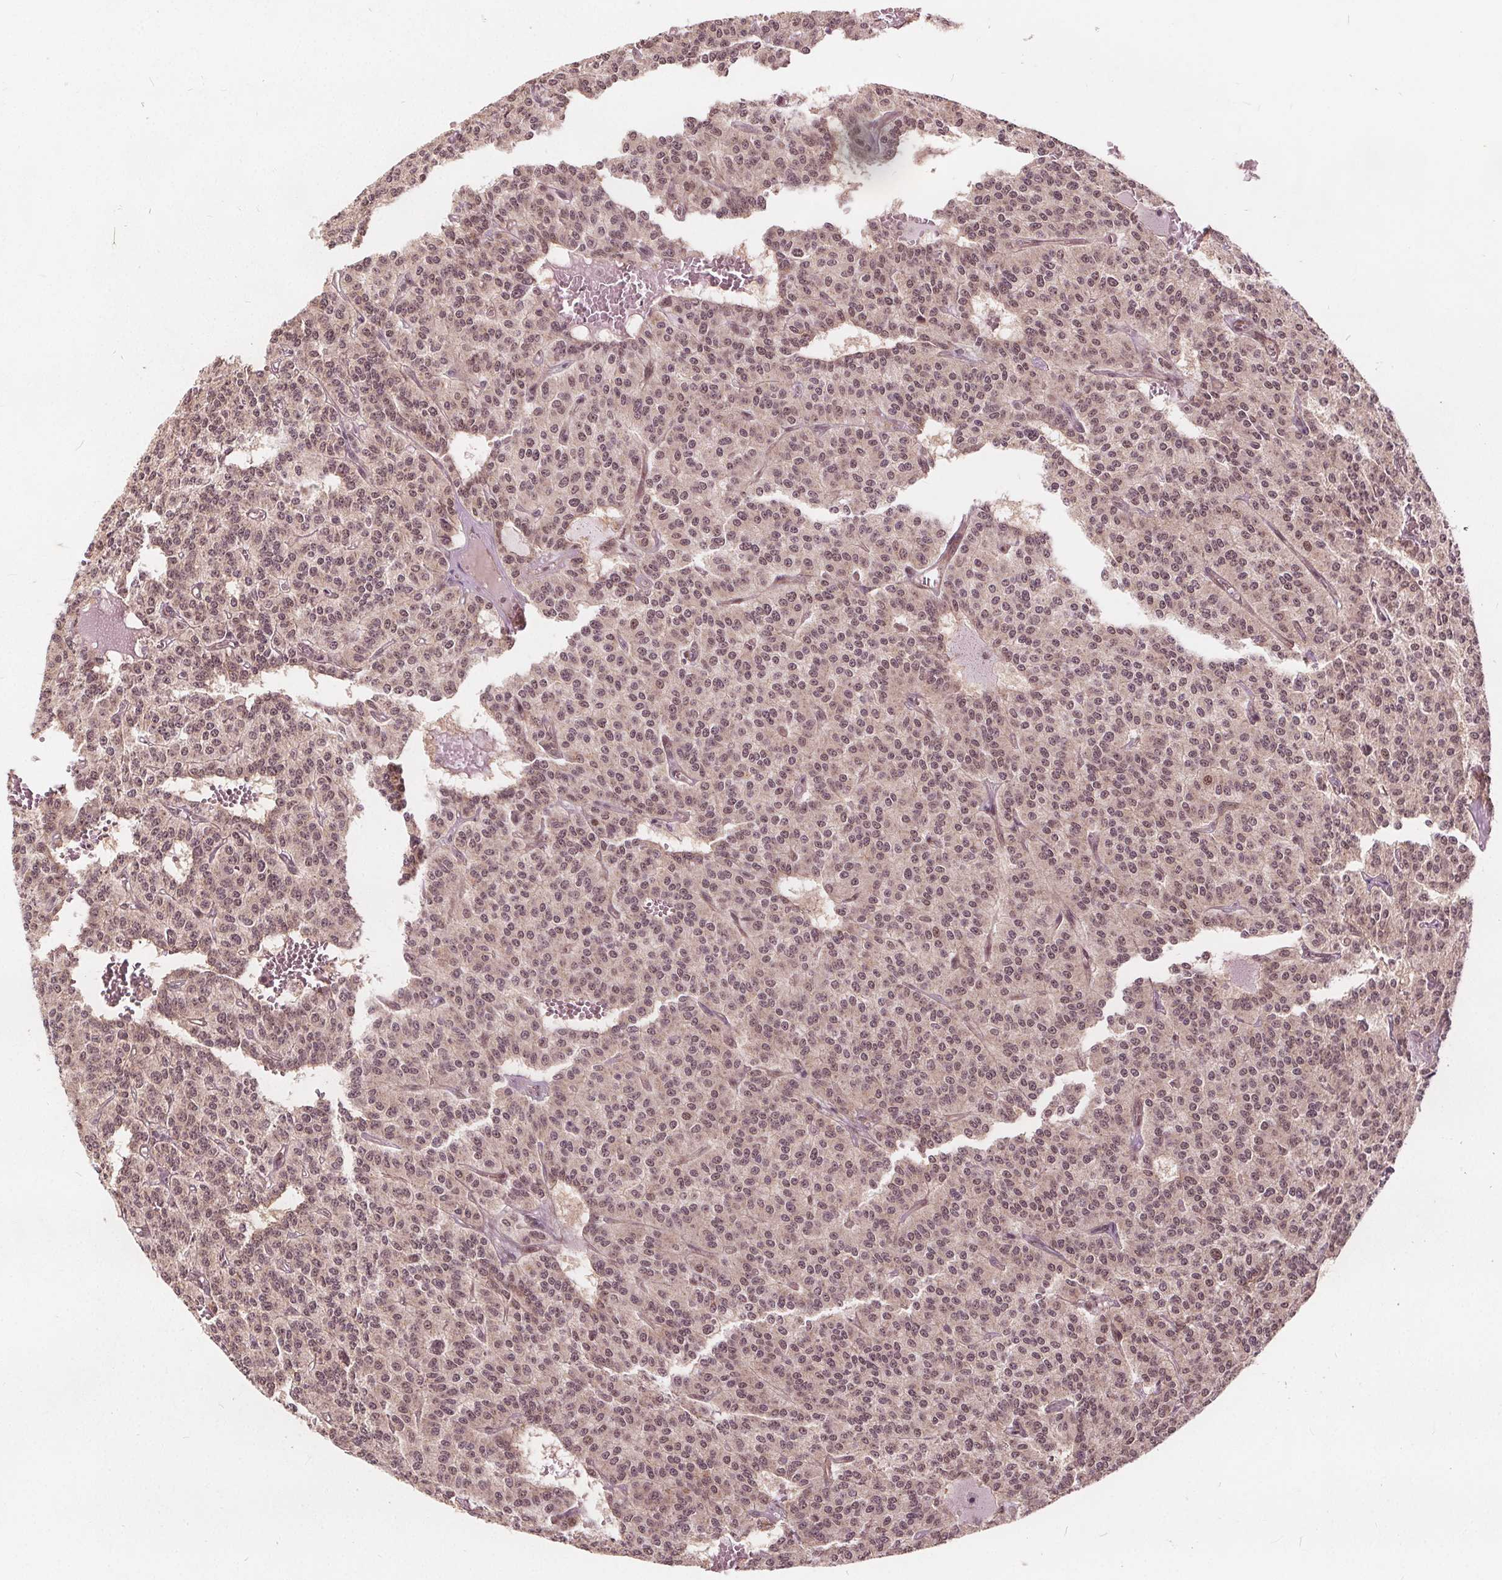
{"staining": {"intensity": "moderate", "quantity": ">75%", "location": "nuclear"}, "tissue": "carcinoid", "cell_type": "Tumor cells", "image_type": "cancer", "snomed": [{"axis": "morphology", "description": "Carcinoid, malignant, NOS"}, {"axis": "topography", "description": "Lung"}], "caption": "DAB immunohistochemical staining of carcinoid exhibits moderate nuclear protein expression in approximately >75% of tumor cells.", "gene": "PPP1CB", "patient": {"sex": "female", "age": 71}}